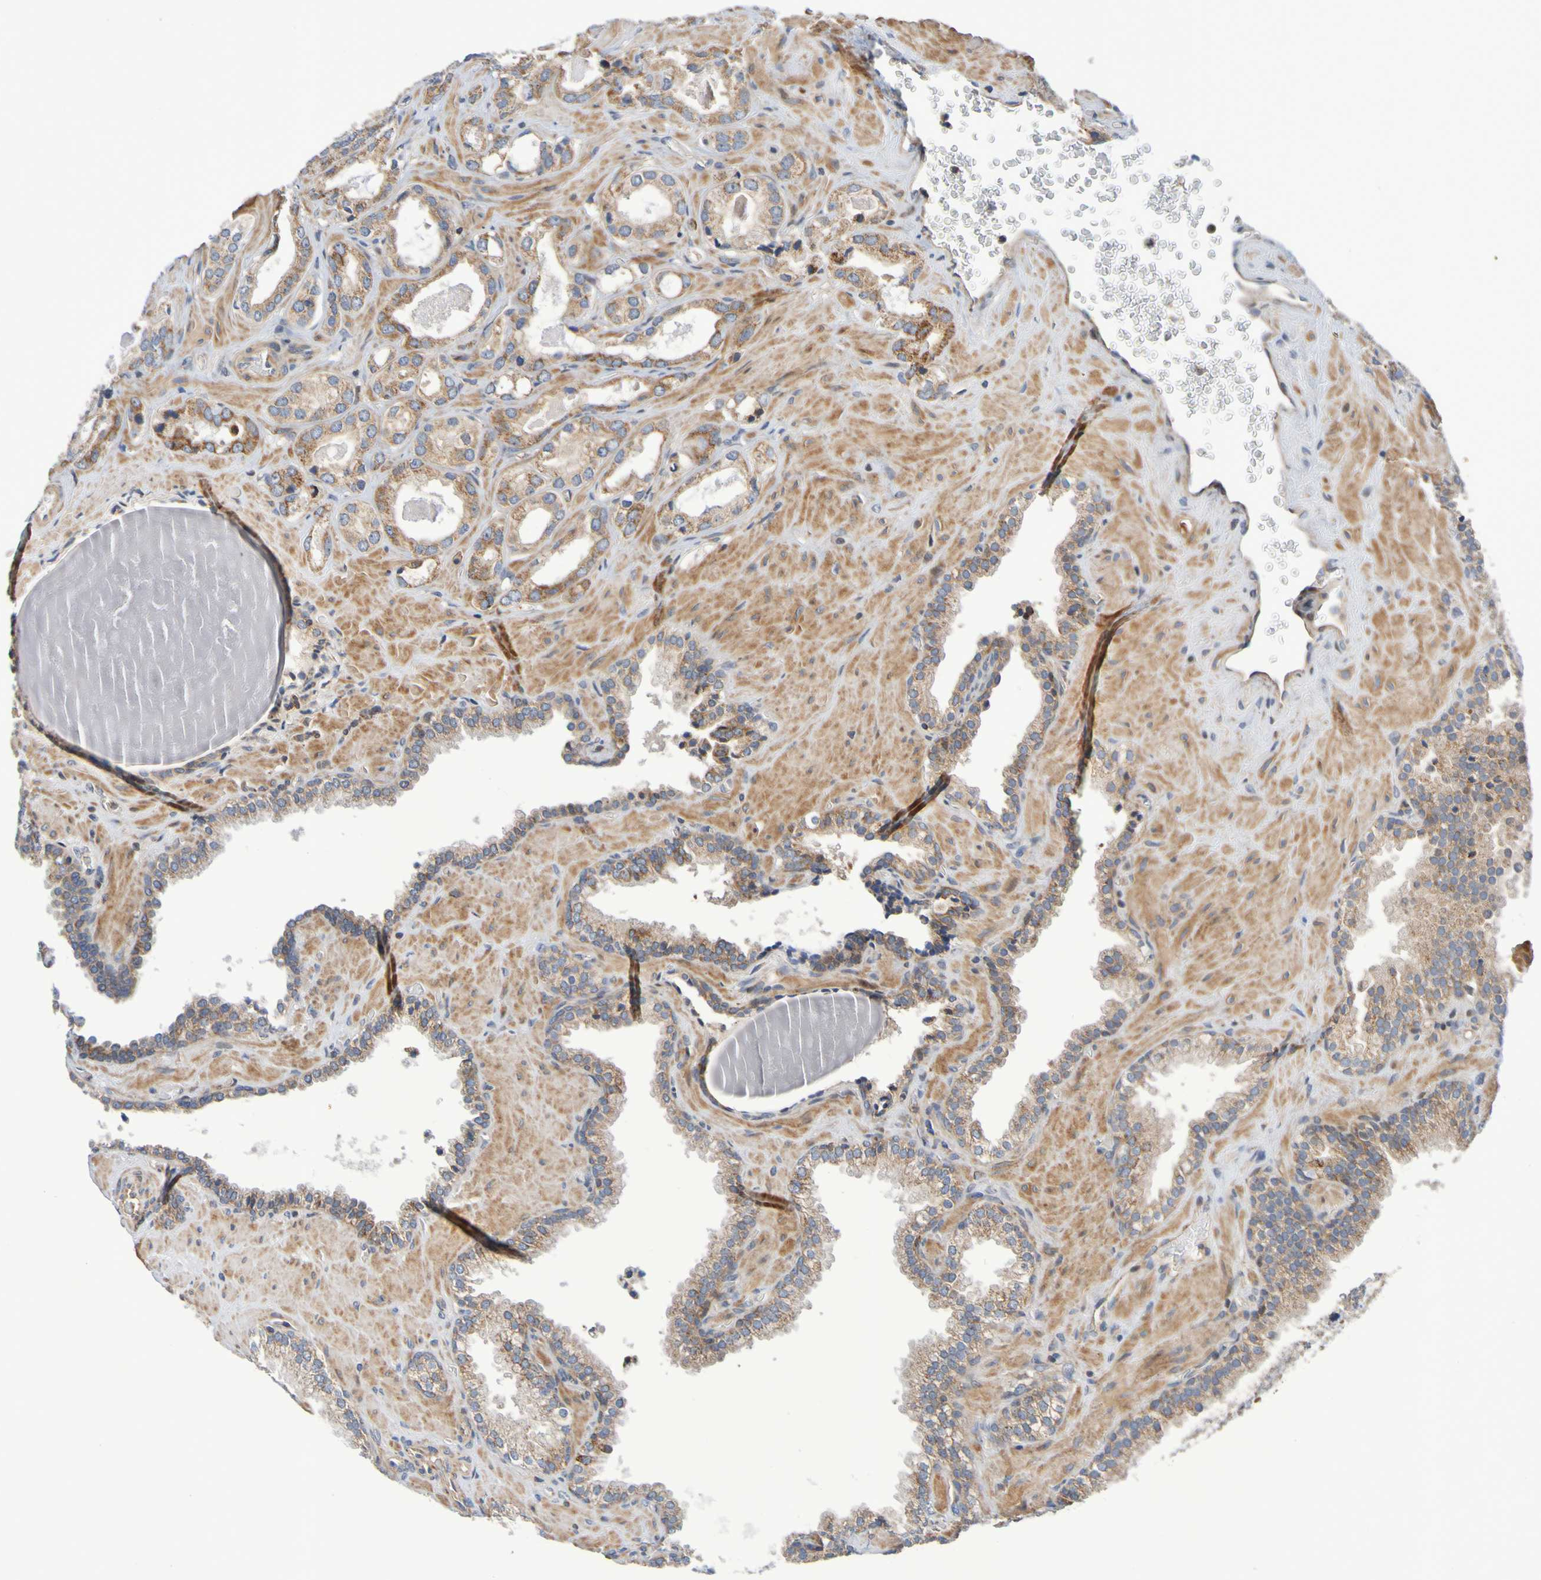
{"staining": {"intensity": "moderate", "quantity": ">75%", "location": "cytoplasmic/membranous"}, "tissue": "prostate cancer", "cell_type": "Tumor cells", "image_type": "cancer", "snomed": [{"axis": "morphology", "description": "Adenocarcinoma, High grade"}, {"axis": "topography", "description": "Prostate"}], "caption": "A photomicrograph showing moderate cytoplasmic/membranous staining in approximately >75% of tumor cells in prostate cancer, as visualized by brown immunohistochemical staining.", "gene": "CCDC51", "patient": {"sex": "male", "age": 64}}